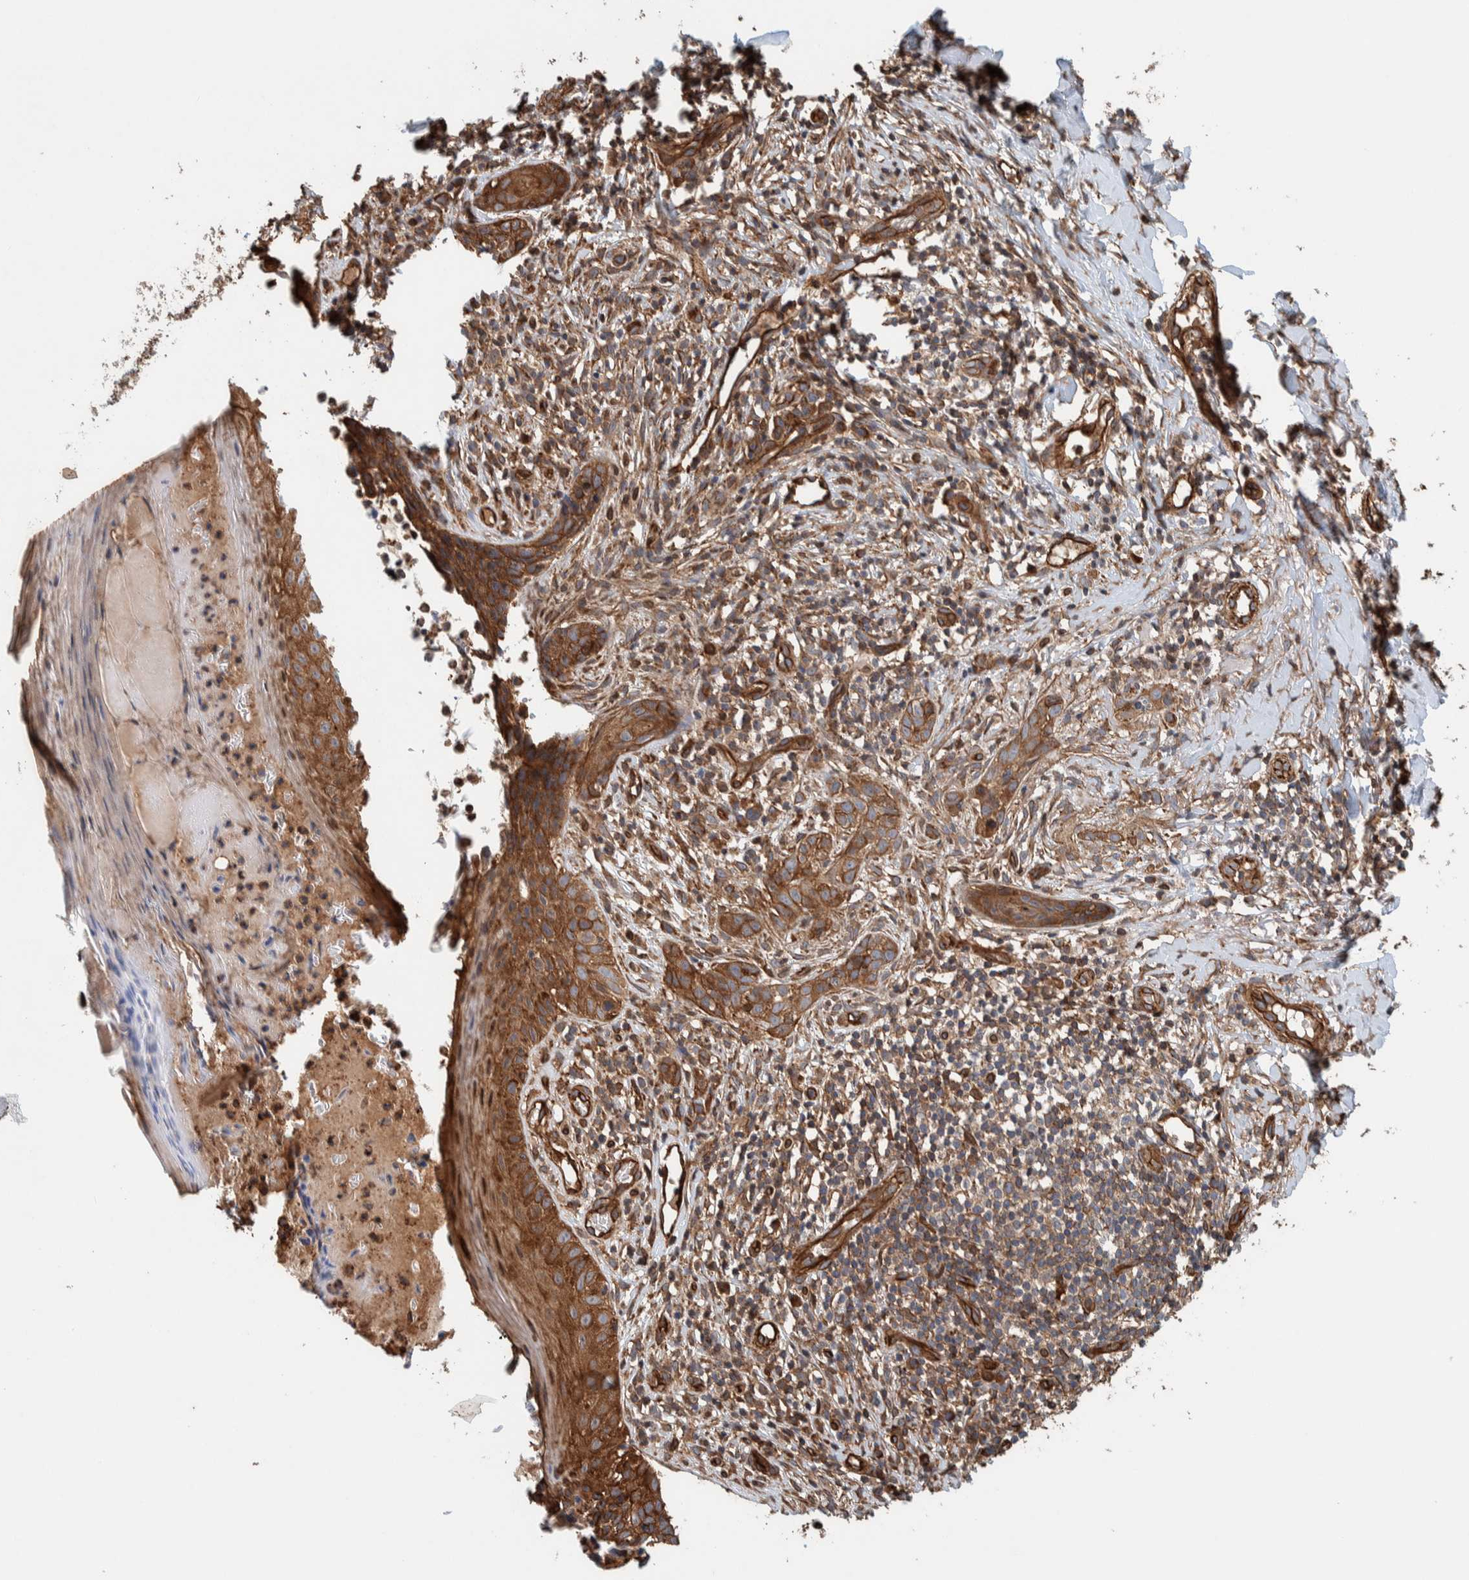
{"staining": {"intensity": "moderate", "quantity": ">75%", "location": "cytoplasmic/membranous"}, "tissue": "skin cancer", "cell_type": "Tumor cells", "image_type": "cancer", "snomed": [{"axis": "morphology", "description": "Normal tissue, NOS"}, {"axis": "morphology", "description": "Basal cell carcinoma"}, {"axis": "topography", "description": "Skin"}], "caption": "Skin basal cell carcinoma was stained to show a protein in brown. There is medium levels of moderate cytoplasmic/membranous expression in approximately >75% of tumor cells.", "gene": "PKD1L1", "patient": {"sex": "male", "age": 67}}